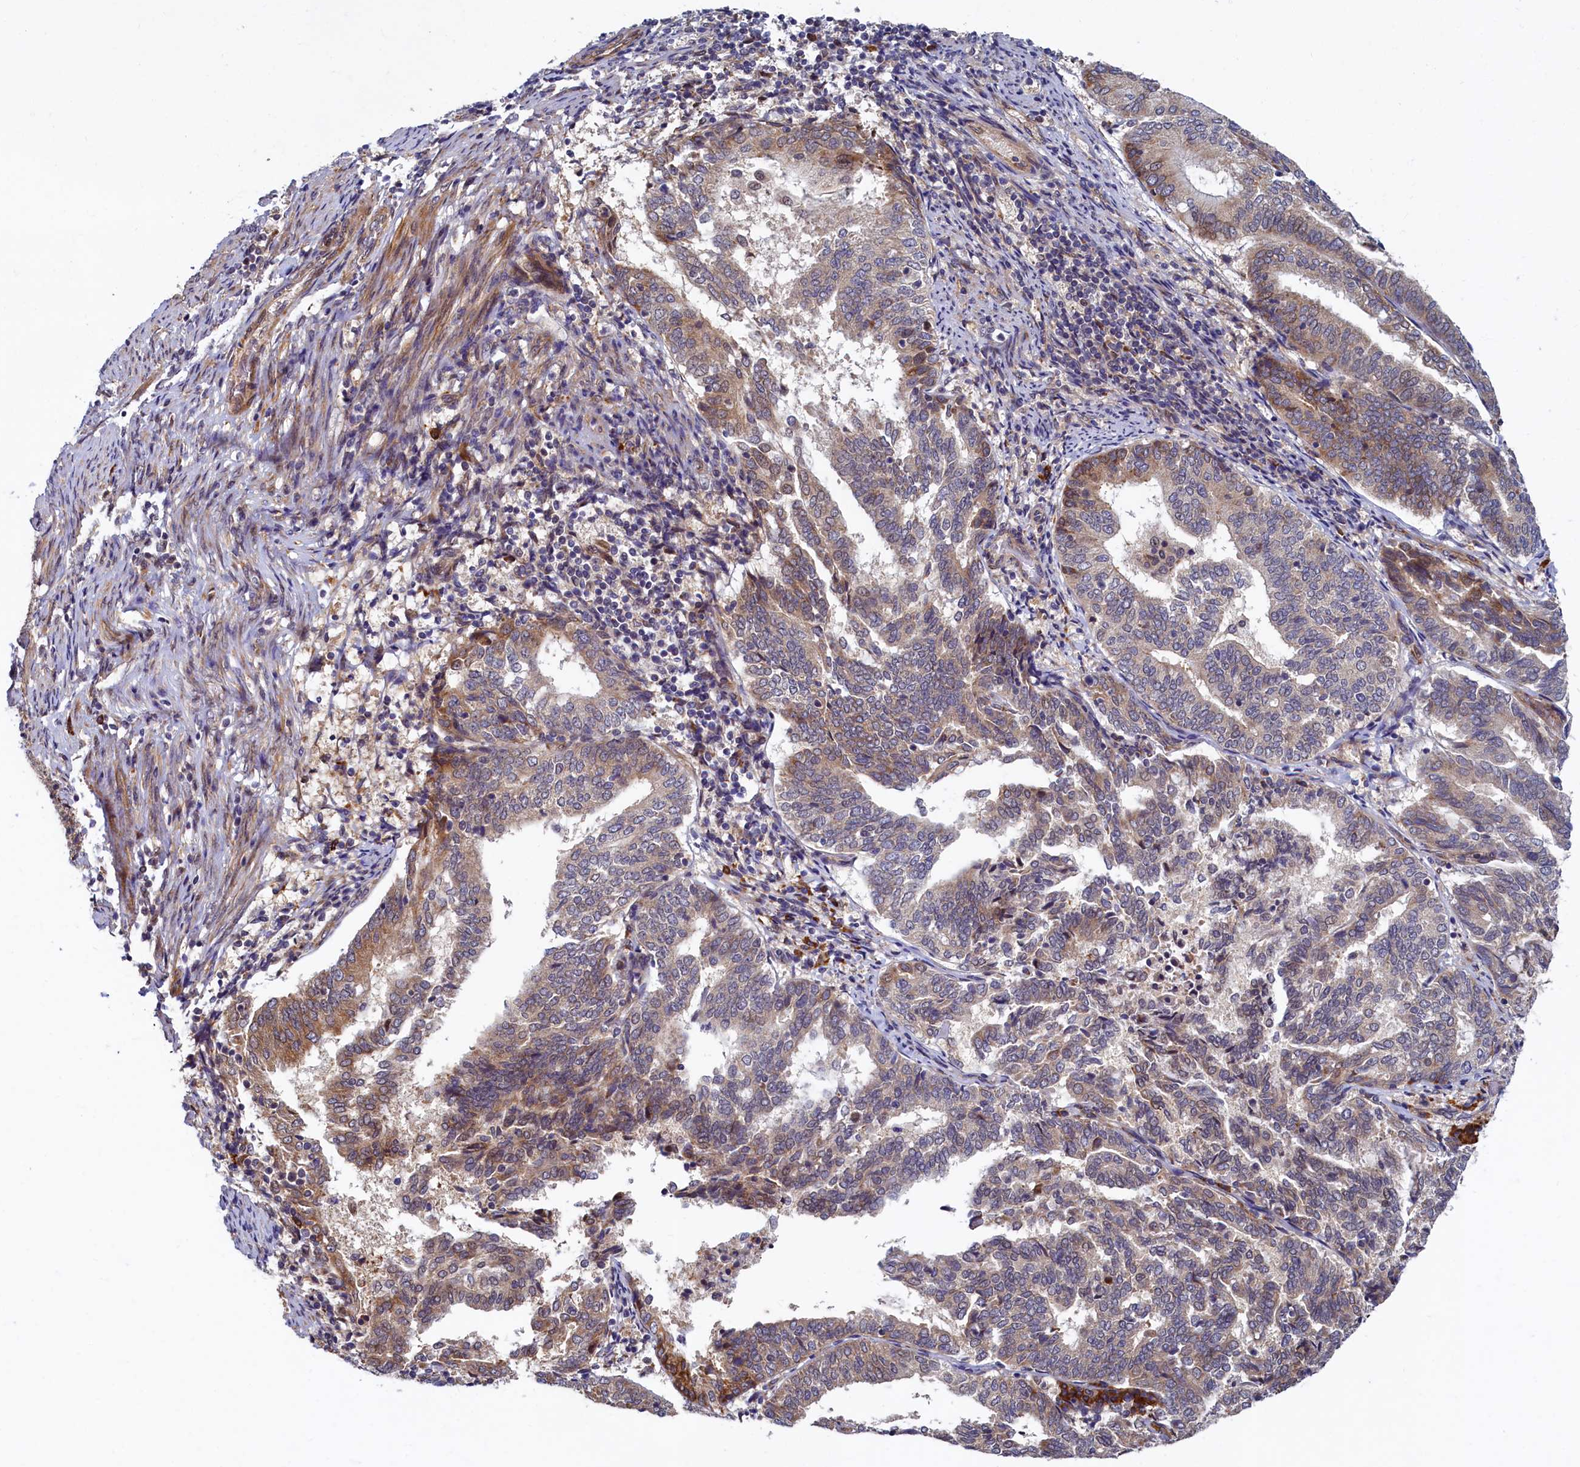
{"staining": {"intensity": "moderate", "quantity": "<25%", "location": "cytoplasmic/membranous"}, "tissue": "endometrial cancer", "cell_type": "Tumor cells", "image_type": "cancer", "snomed": [{"axis": "morphology", "description": "Adenocarcinoma, NOS"}, {"axis": "topography", "description": "Endometrium"}], "caption": "The image shows immunohistochemical staining of endometrial adenocarcinoma. There is moderate cytoplasmic/membranous positivity is seen in about <25% of tumor cells.", "gene": "SLC16A14", "patient": {"sex": "female", "age": 80}}